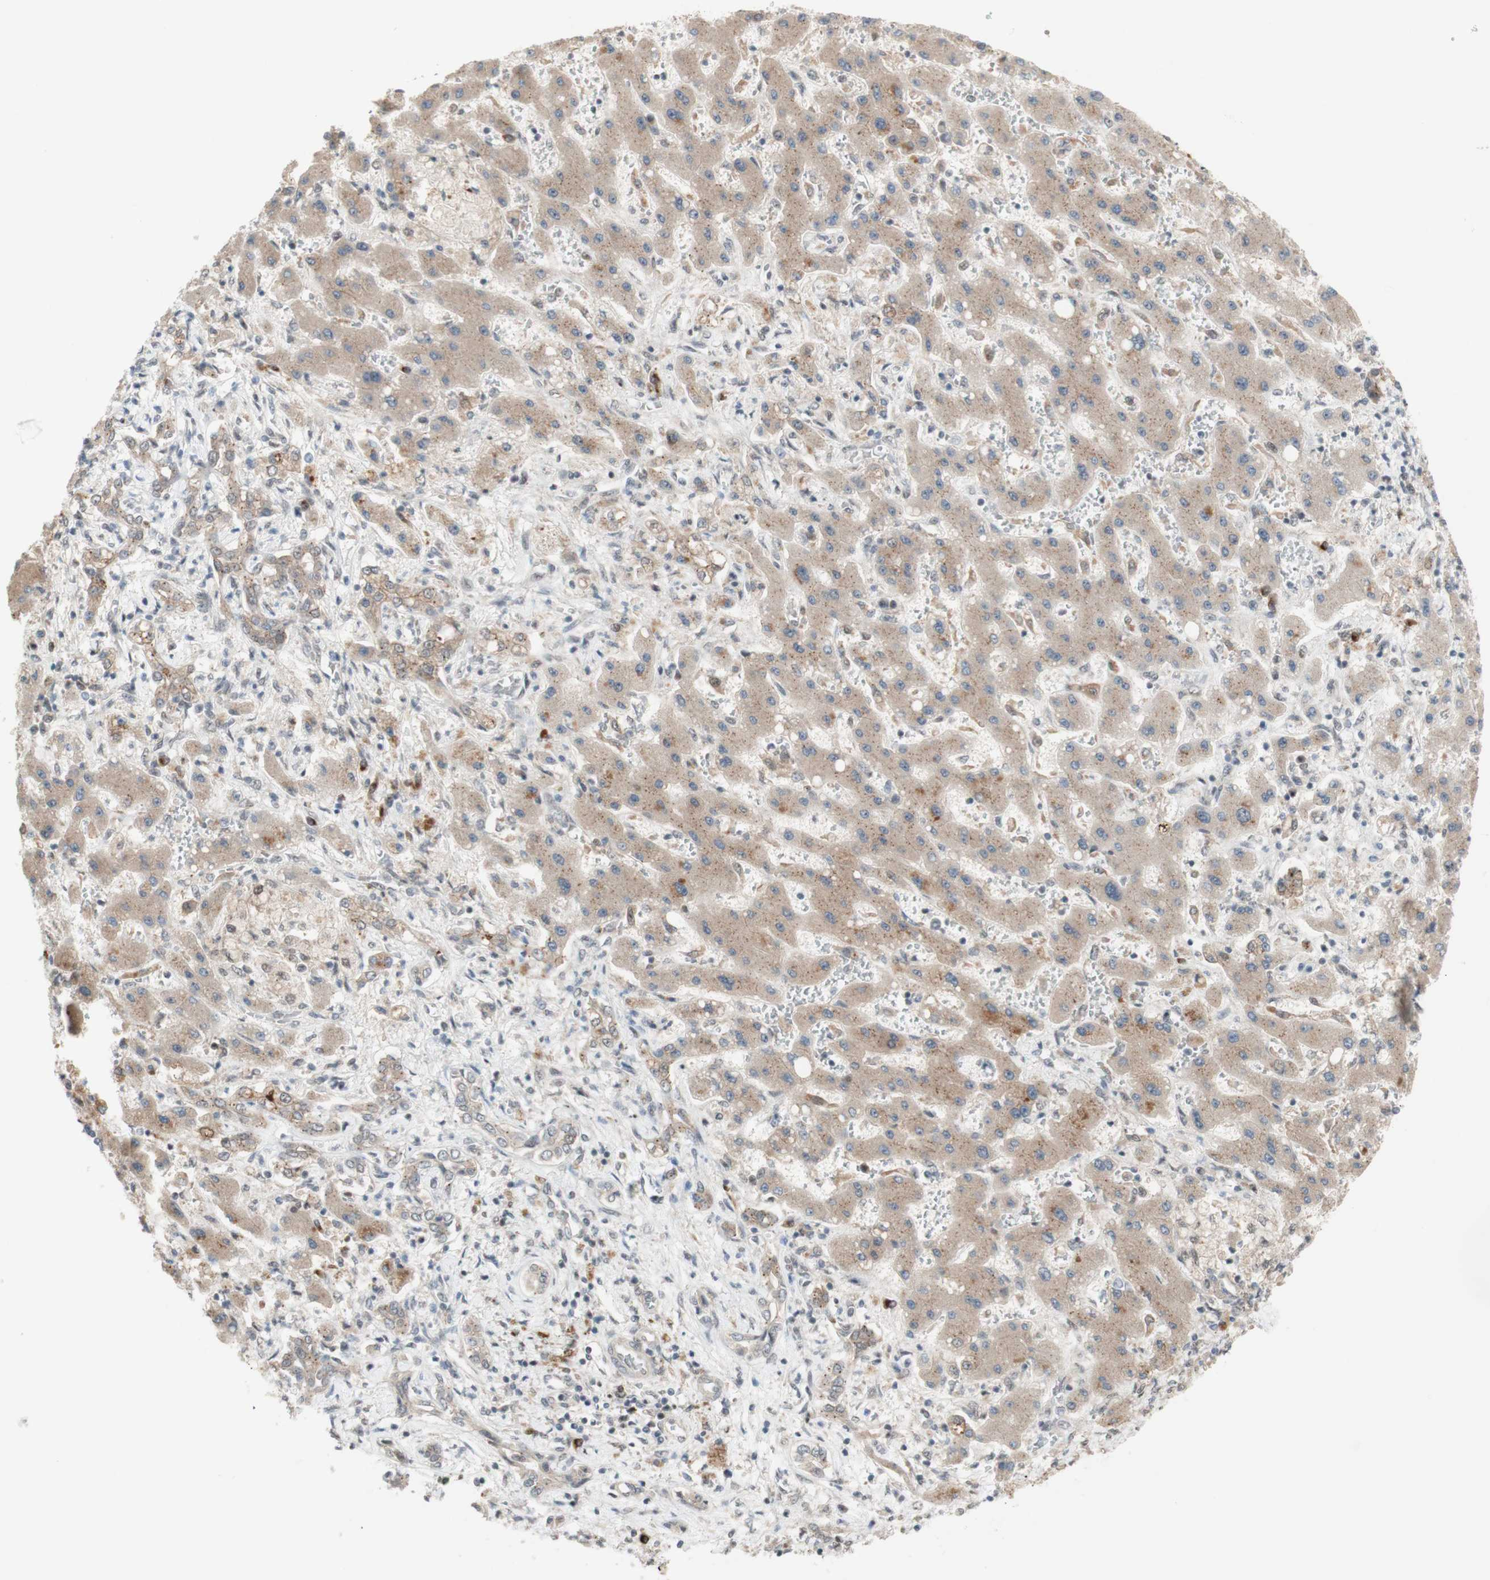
{"staining": {"intensity": "moderate", "quantity": ">75%", "location": "cytoplasmic/membranous"}, "tissue": "liver cancer", "cell_type": "Tumor cells", "image_type": "cancer", "snomed": [{"axis": "morphology", "description": "Cholangiocarcinoma"}, {"axis": "topography", "description": "Liver"}], "caption": "Protein staining shows moderate cytoplasmic/membranous positivity in about >75% of tumor cells in liver cancer (cholangiocarcinoma).", "gene": "CYLD", "patient": {"sex": "male", "age": 50}}